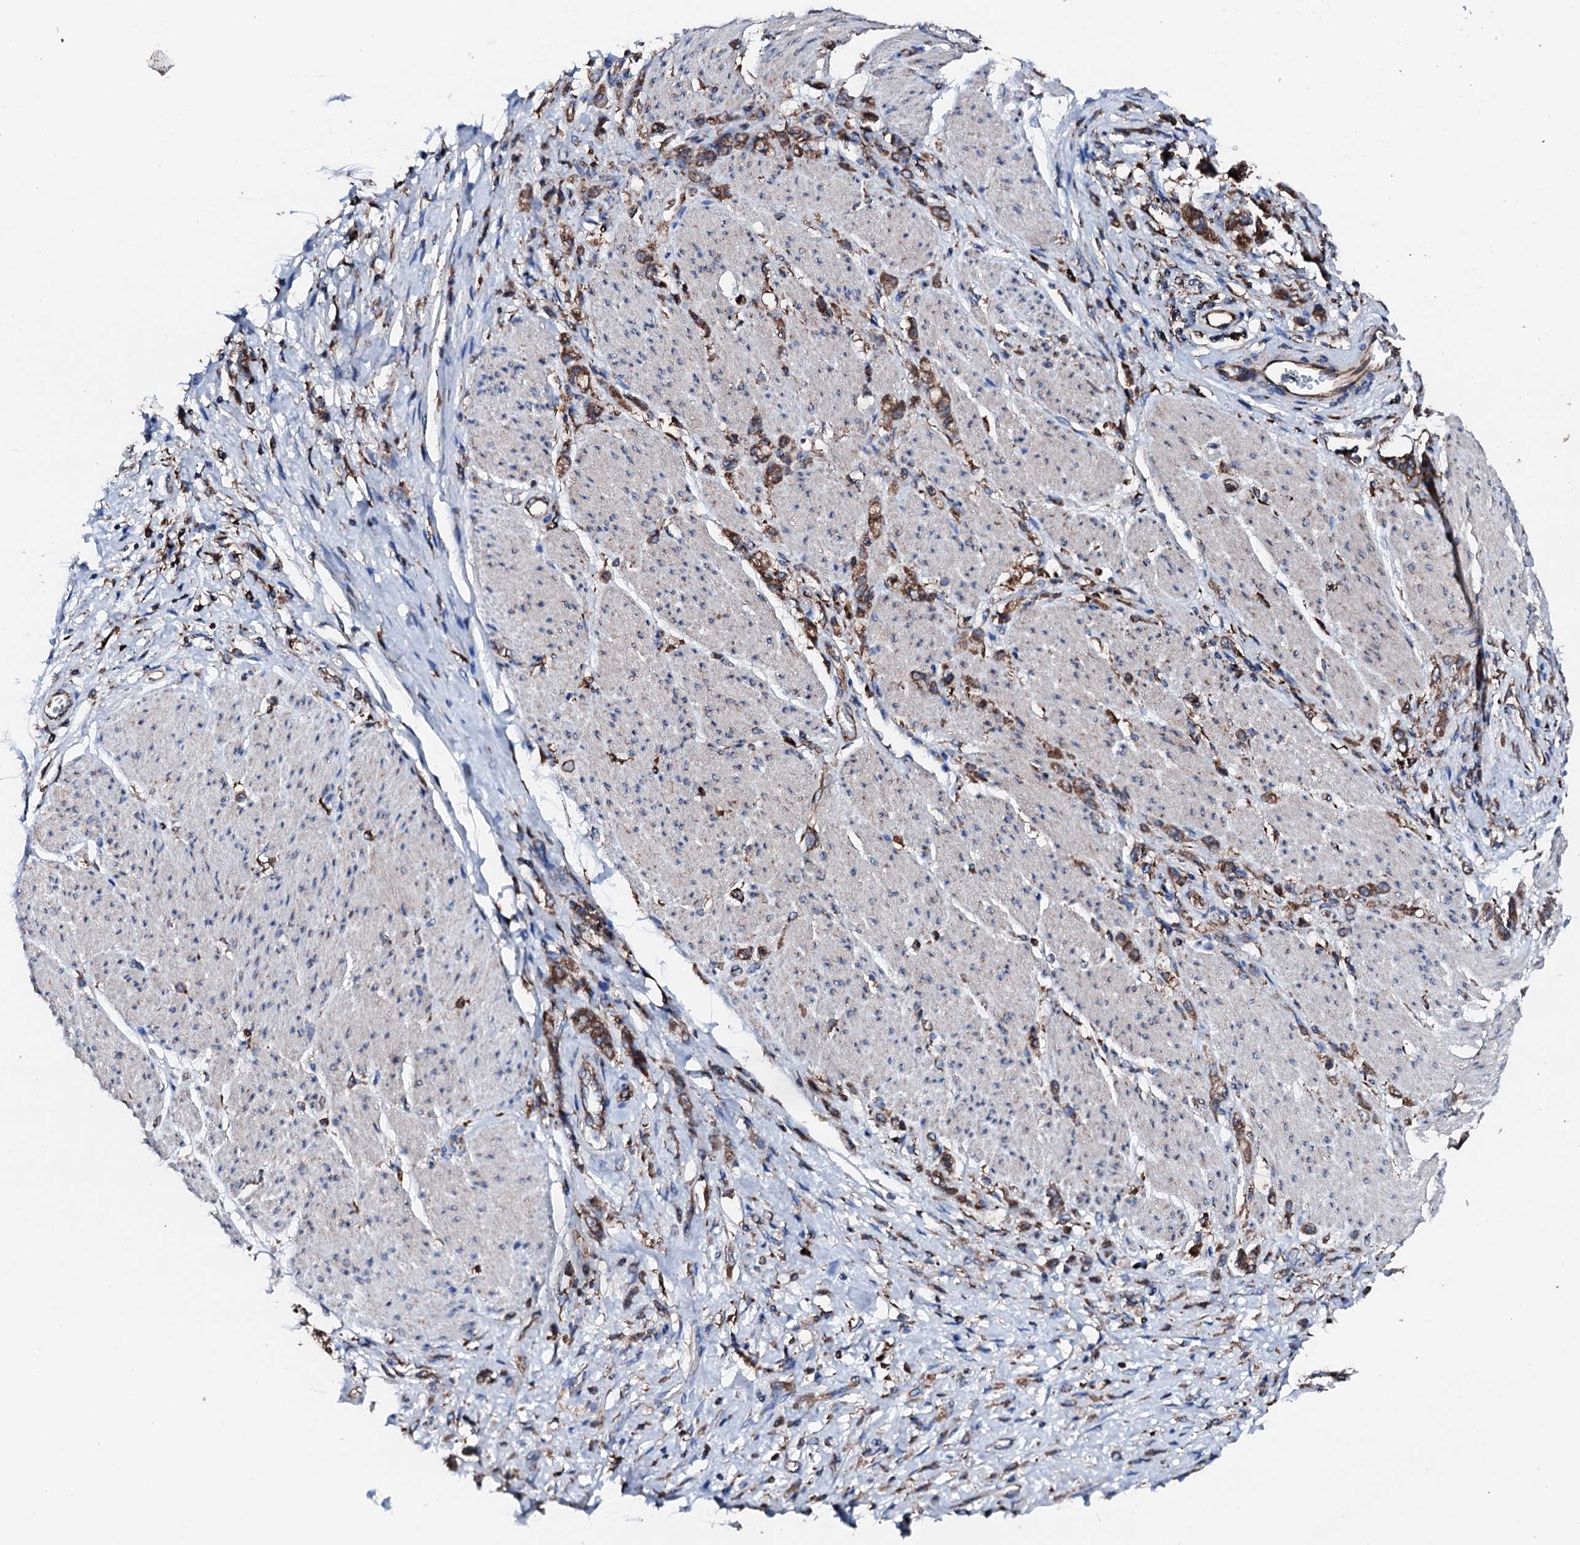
{"staining": {"intensity": "moderate", "quantity": ">75%", "location": "cytoplasmic/membranous"}, "tissue": "stomach cancer", "cell_type": "Tumor cells", "image_type": "cancer", "snomed": [{"axis": "morphology", "description": "Adenocarcinoma, NOS"}, {"axis": "topography", "description": "Stomach"}], "caption": "Protein positivity by immunohistochemistry (IHC) displays moderate cytoplasmic/membranous staining in approximately >75% of tumor cells in stomach cancer (adenocarcinoma).", "gene": "AMDHD1", "patient": {"sex": "female", "age": 60}}